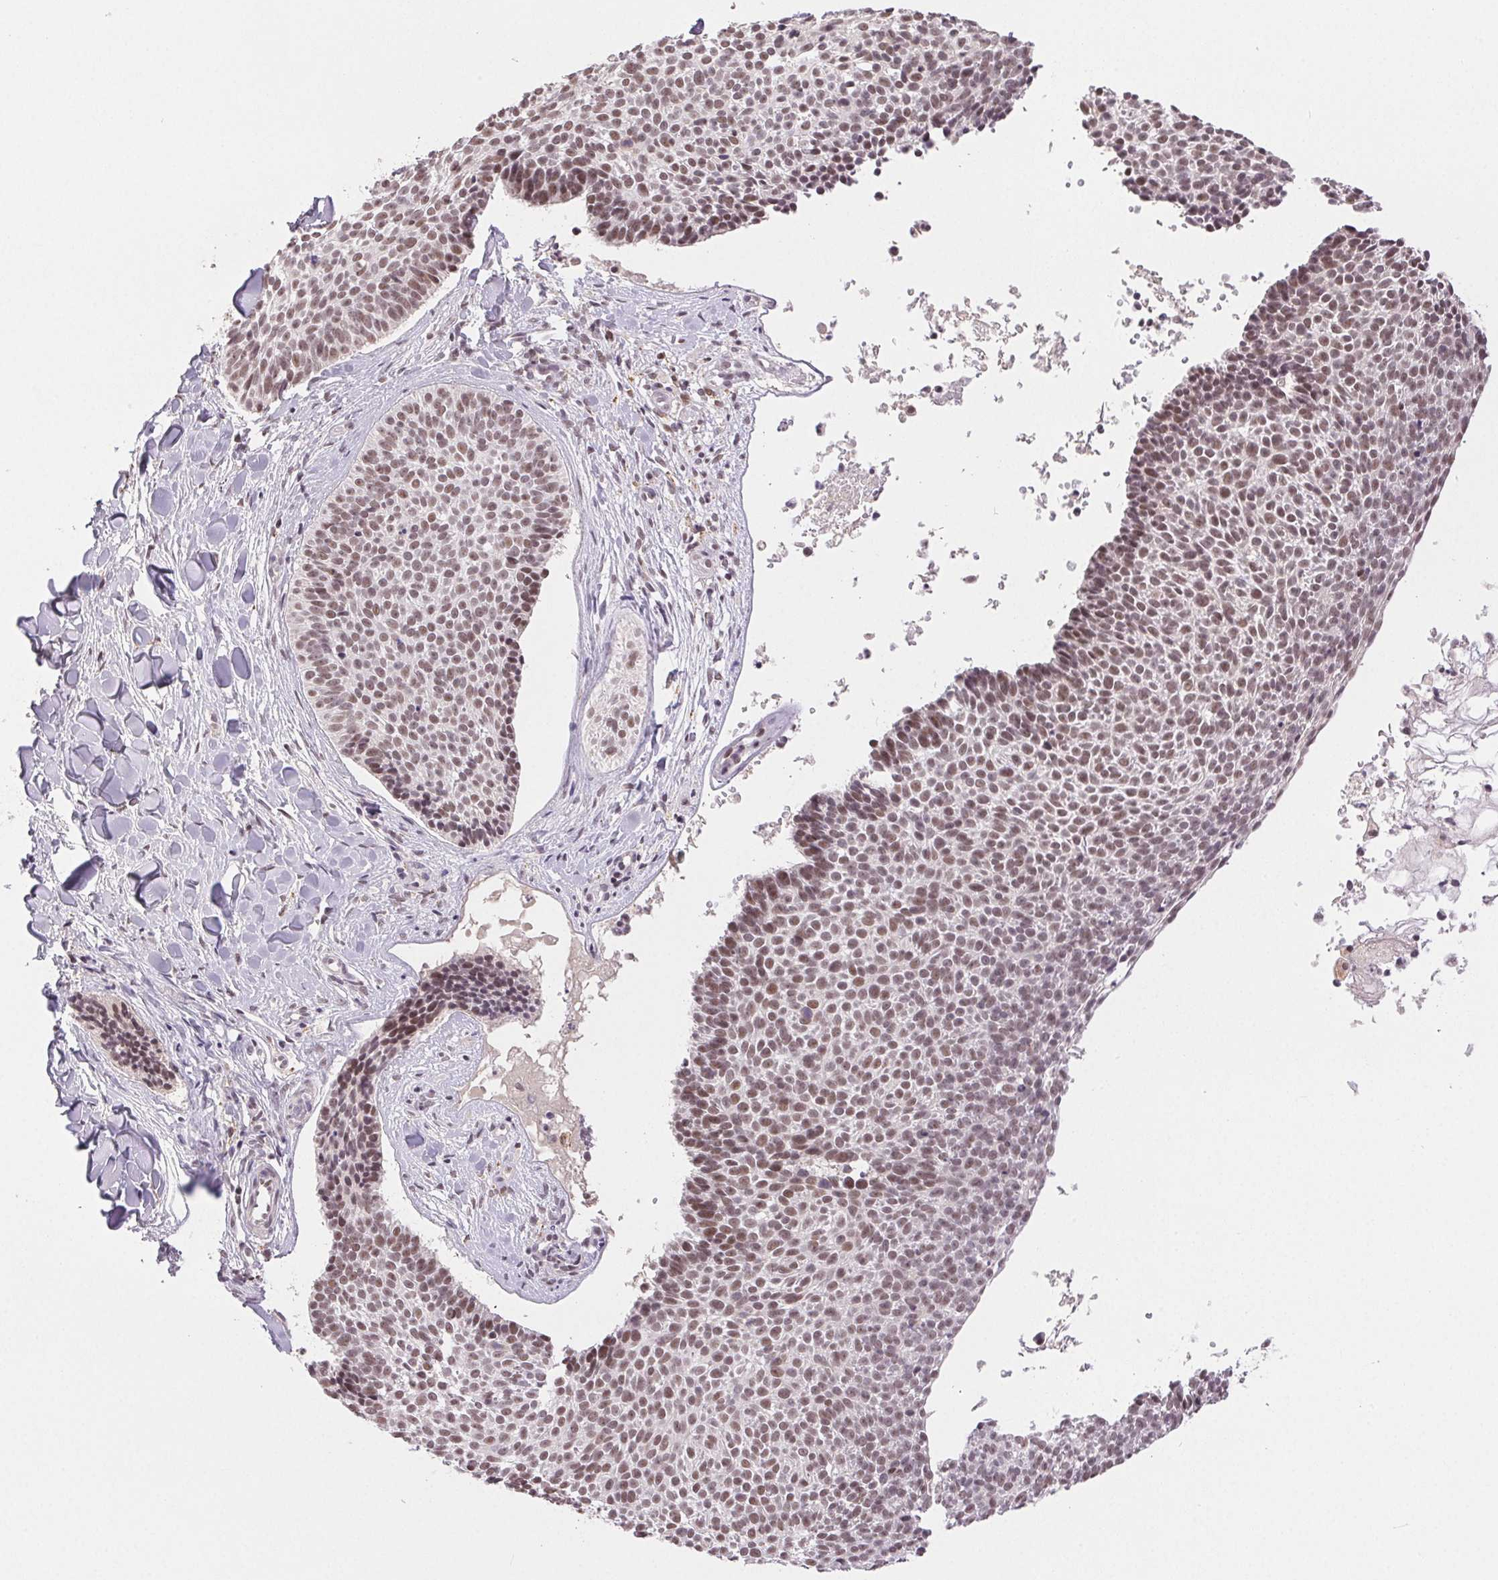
{"staining": {"intensity": "moderate", "quantity": ">75%", "location": "nuclear"}, "tissue": "skin cancer", "cell_type": "Tumor cells", "image_type": "cancer", "snomed": [{"axis": "morphology", "description": "Basal cell carcinoma"}, {"axis": "topography", "description": "Skin"}], "caption": "A brown stain shows moderate nuclear staining of a protein in human skin cancer tumor cells.", "gene": "PRPF18", "patient": {"sex": "male", "age": 82}}